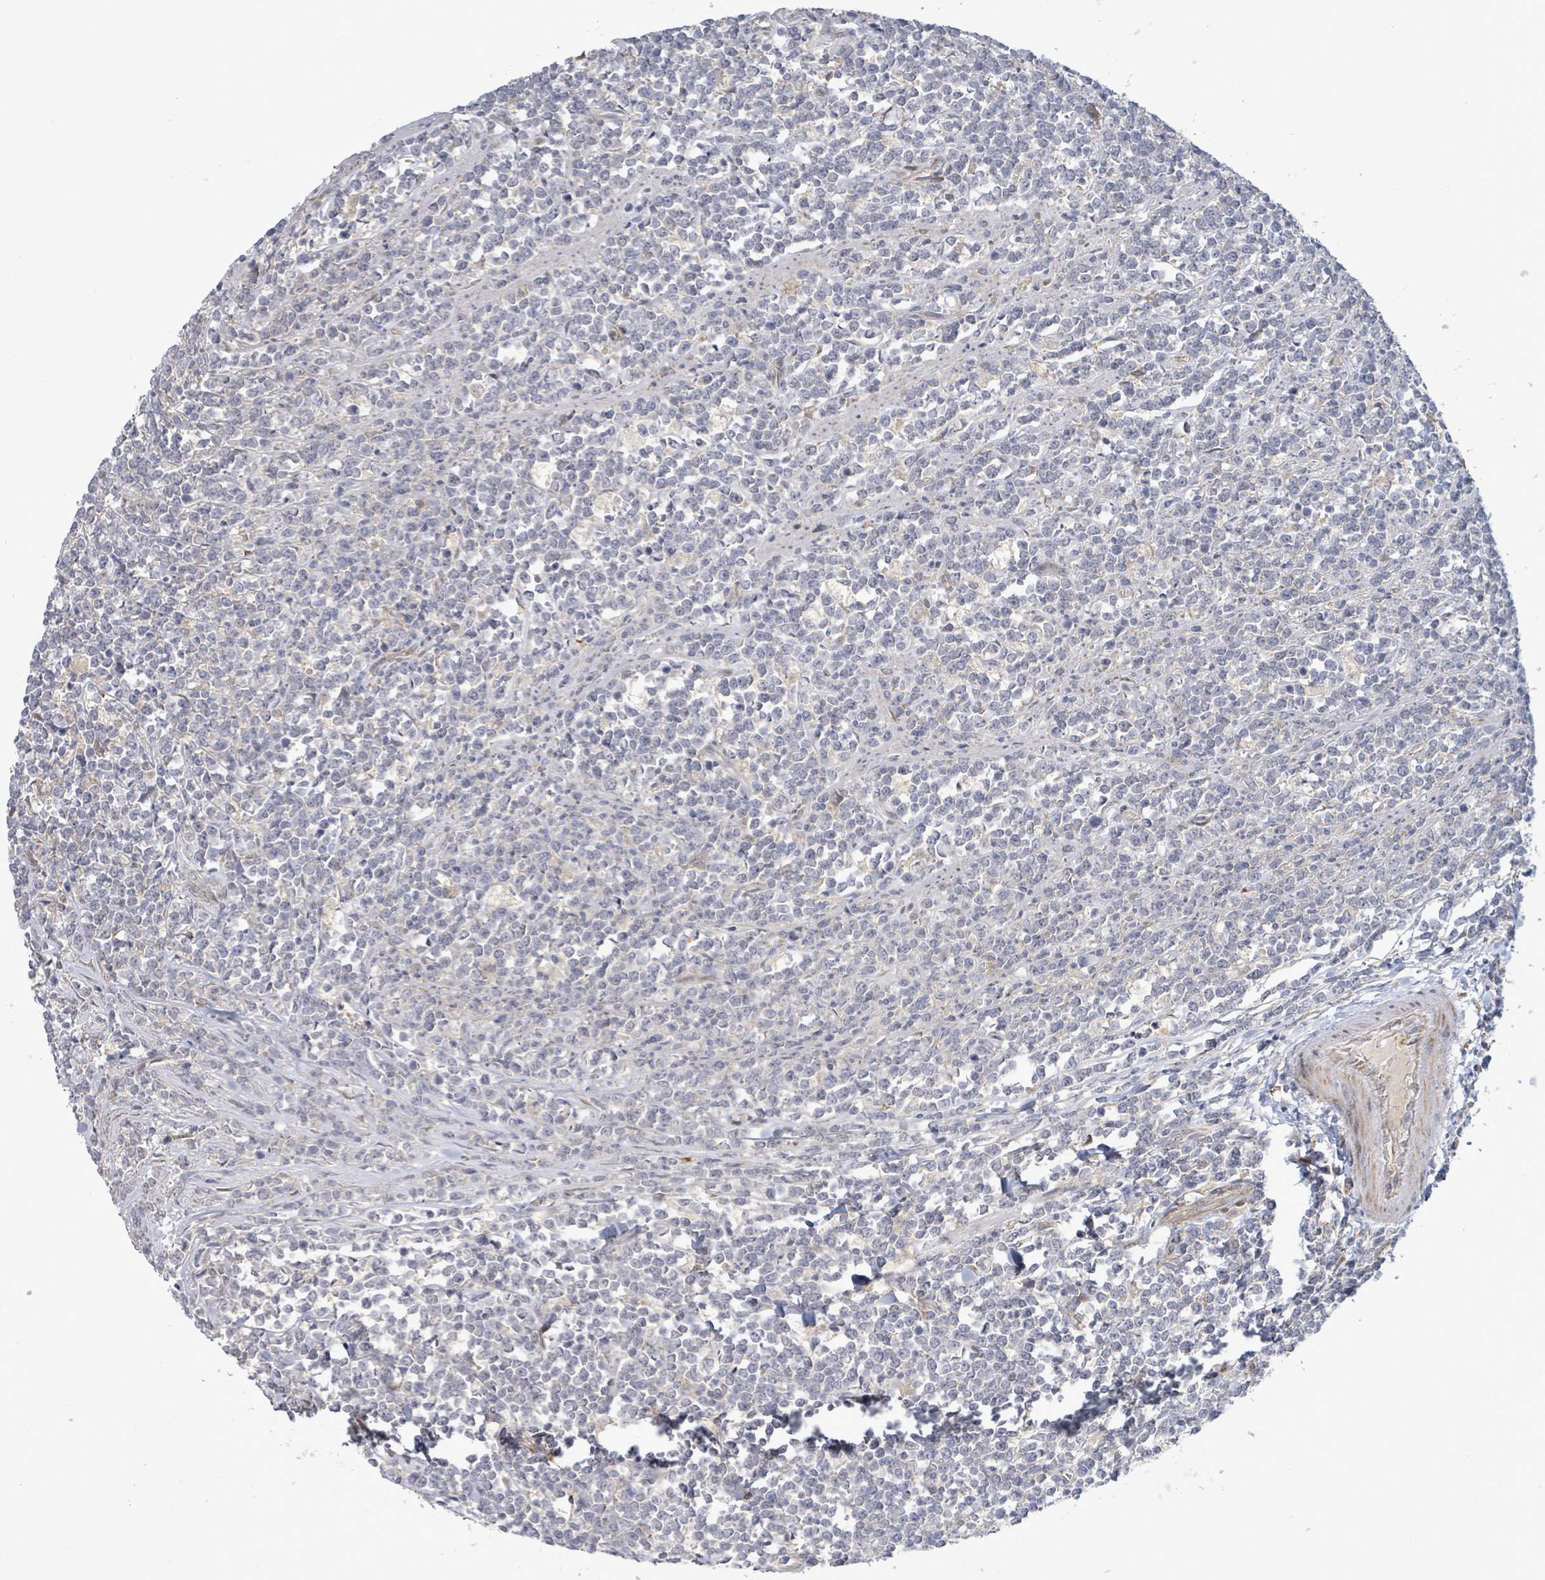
{"staining": {"intensity": "negative", "quantity": "none", "location": "none"}, "tissue": "lymphoma", "cell_type": "Tumor cells", "image_type": "cancer", "snomed": [{"axis": "morphology", "description": "Malignant lymphoma, non-Hodgkin's type, High grade"}, {"axis": "topography", "description": "Small intestine"}, {"axis": "topography", "description": "Colon"}], "caption": "Tumor cells are negative for protein expression in human lymphoma.", "gene": "SLIT3", "patient": {"sex": "male", "age": 8}}